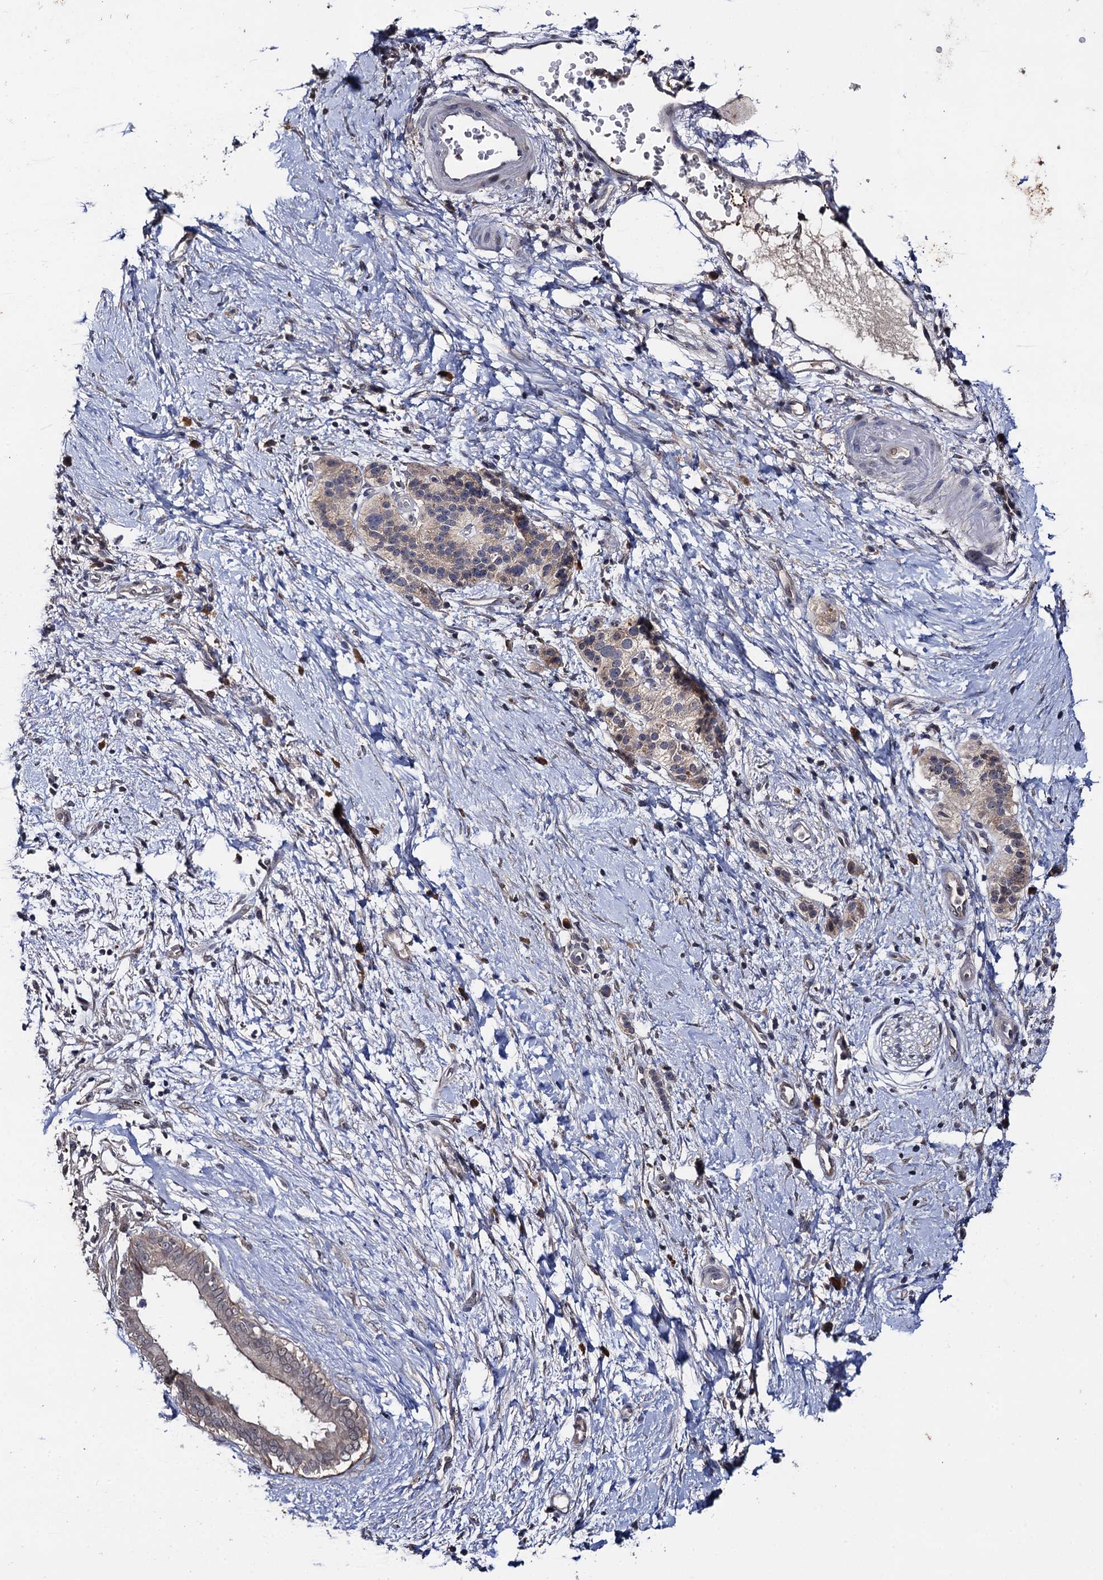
{"staining": {"intensity": "negative", "quantity": "none", "location": "none"}, "tissue": "pancreatic cancer", "cell_type": "Tumor cells", "image_type": "cancer", "snomed": [{"axis": "morphology", "description": "Adenocarcinoma, NOS"}, {"axis": "topography", "description": "Pancreas"}], "caption": "This micrograph is of pancreatic cancer stained with immunohistochemistry (IHC) to label a protein in brown with the nuclei are counter-stained blue. There is no expression in tumor cells.", "gene": "LRRC63", "patient": {"sex": "male", "age": 50}}